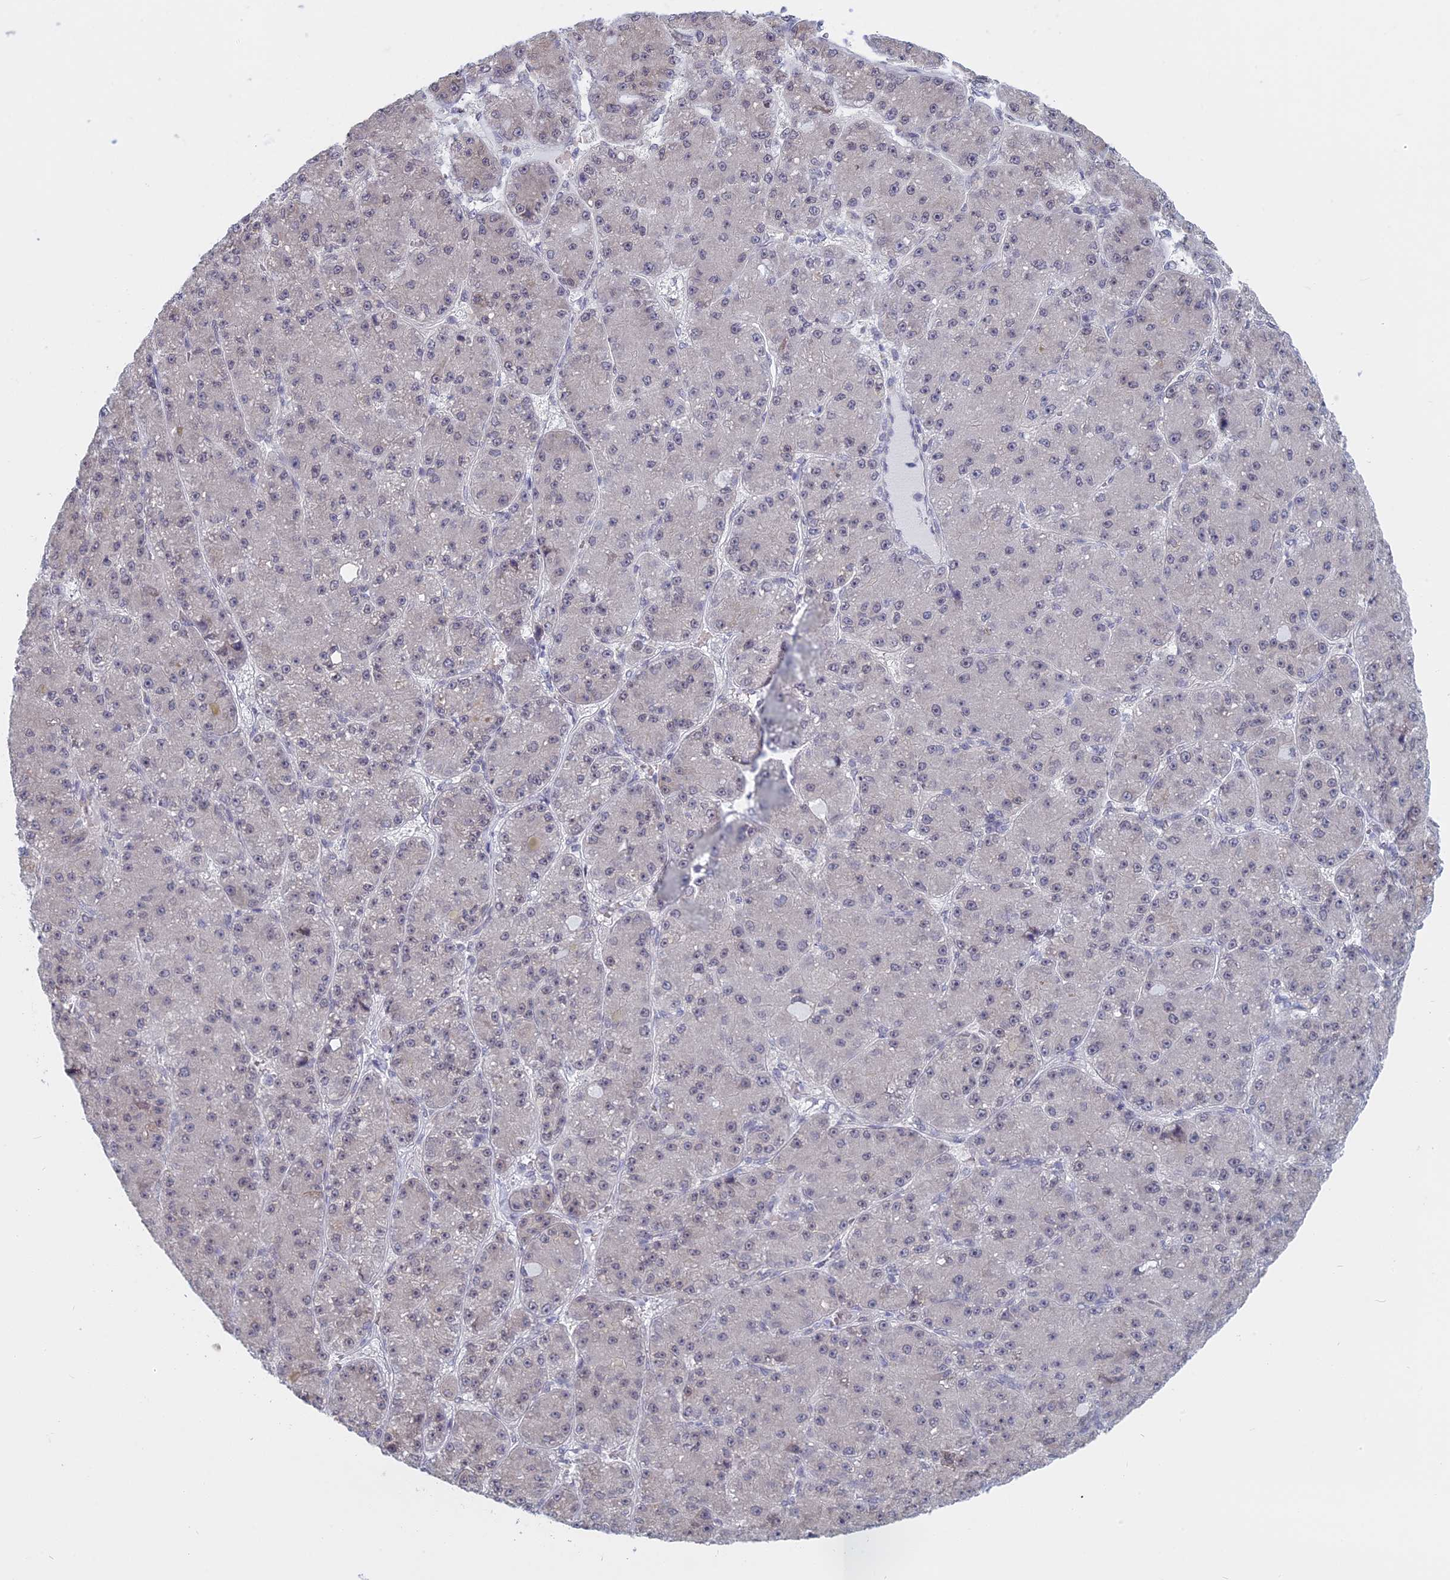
{"staining": {"intensity": "negative", "quantity": "none", "location": "none"}, "tissue": "liver cancer", "cell_type": "Tumor cells", "image_type": "cancer", "snomed": [{"axis": "morphology", "description": "Carcinoma, Hepatocellular, NOS"}, {"axis": "topography", "description": "Liver"}], "caption": "Immunohistochemistry (IHC) of human hepatocellular carcinoma (liver) reveals no expression in tumor cells.", "gene": "RPS19BP1", "patient": {"sex": "male", "age": 67}}